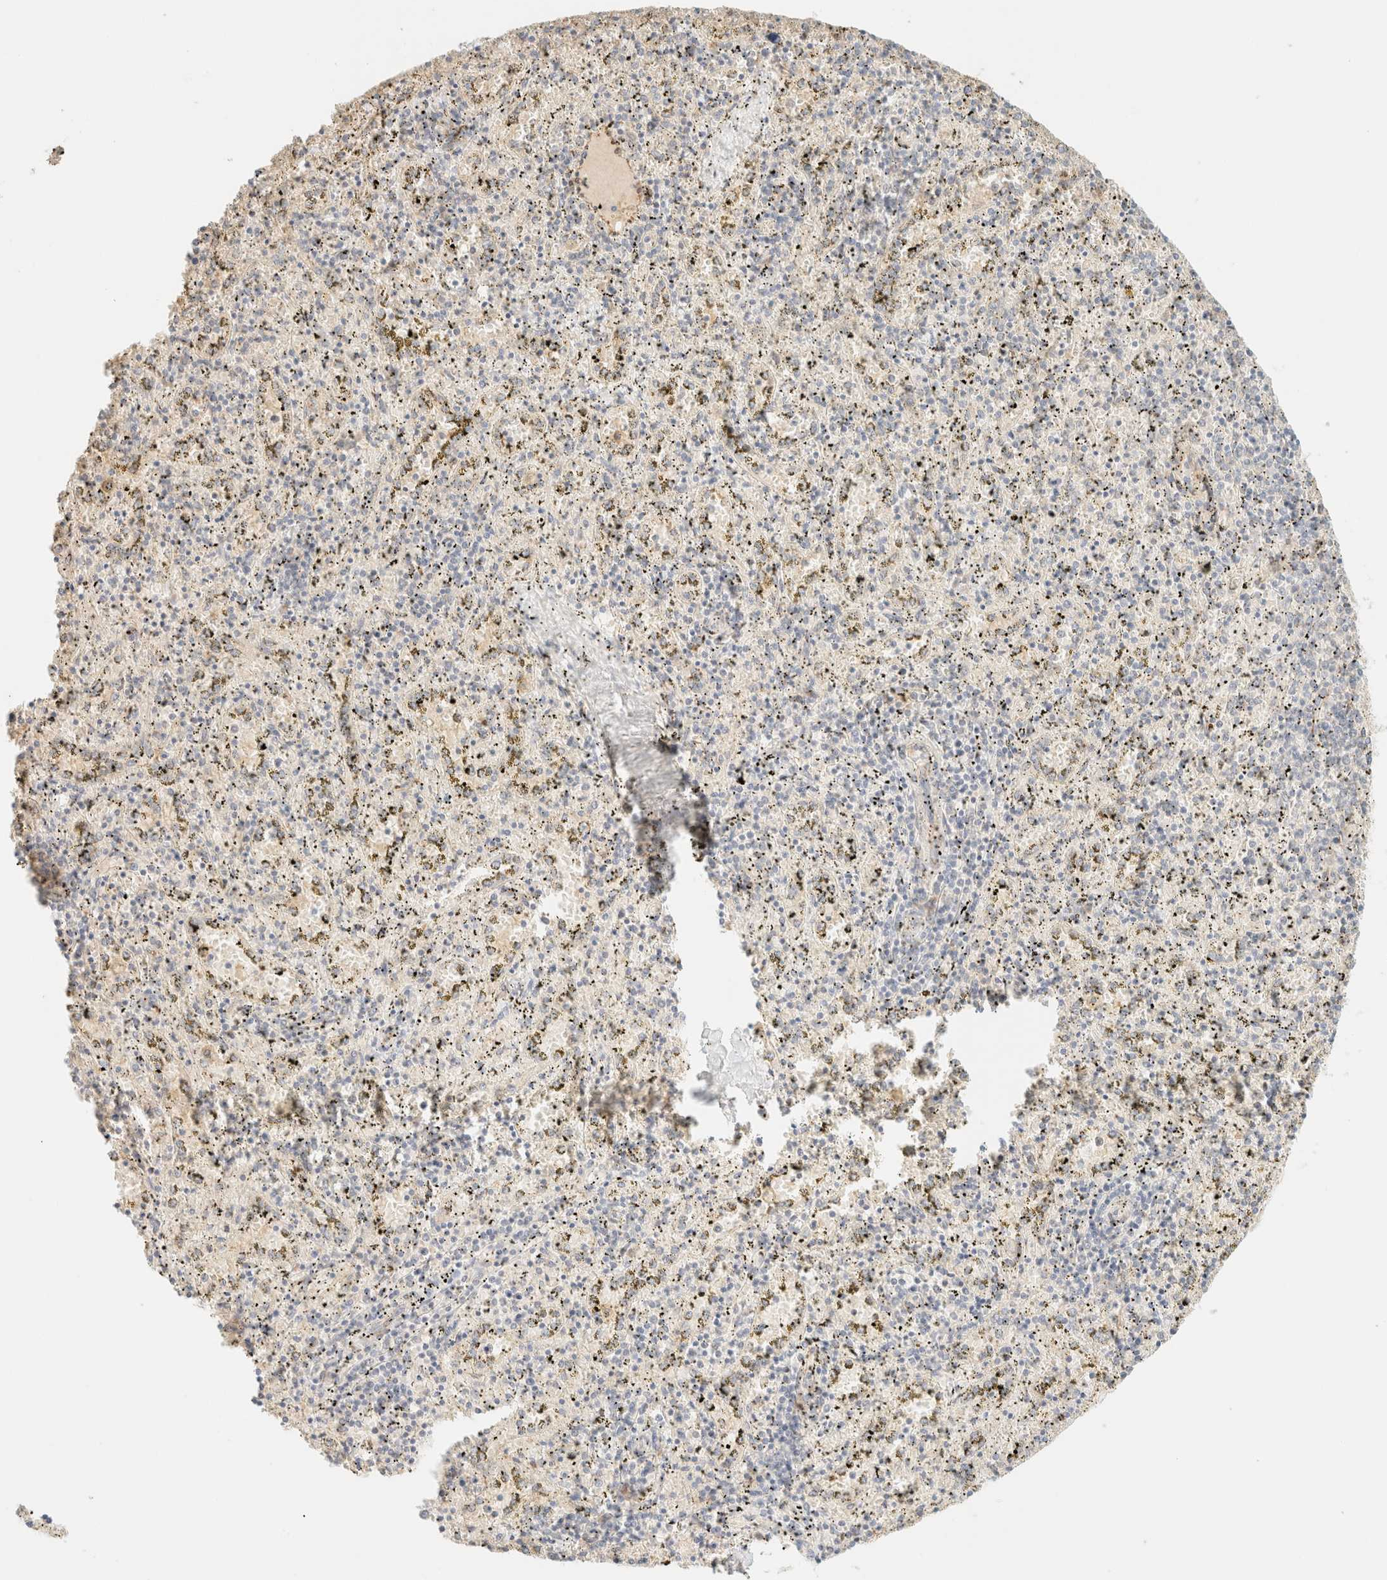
{"staining": {"intensity": "negative", "quantity": "none", "location": "none"}, "tissue": "spleen", "cell_type": "Cells in red pulp", "image_type": "normal", "snomed": [{"axis": "morphology", "description": "Normal tissue, NOS"}, {"axis": "topography", "description": "Spleen"}], "caption": "An image of human spleen is negative for staining in cells in red pulp. (DAB immunohistochemistry (IHC), high magnification).", "gene": "SPARCL1", "patient": {"sex": "male", "age": 11}}